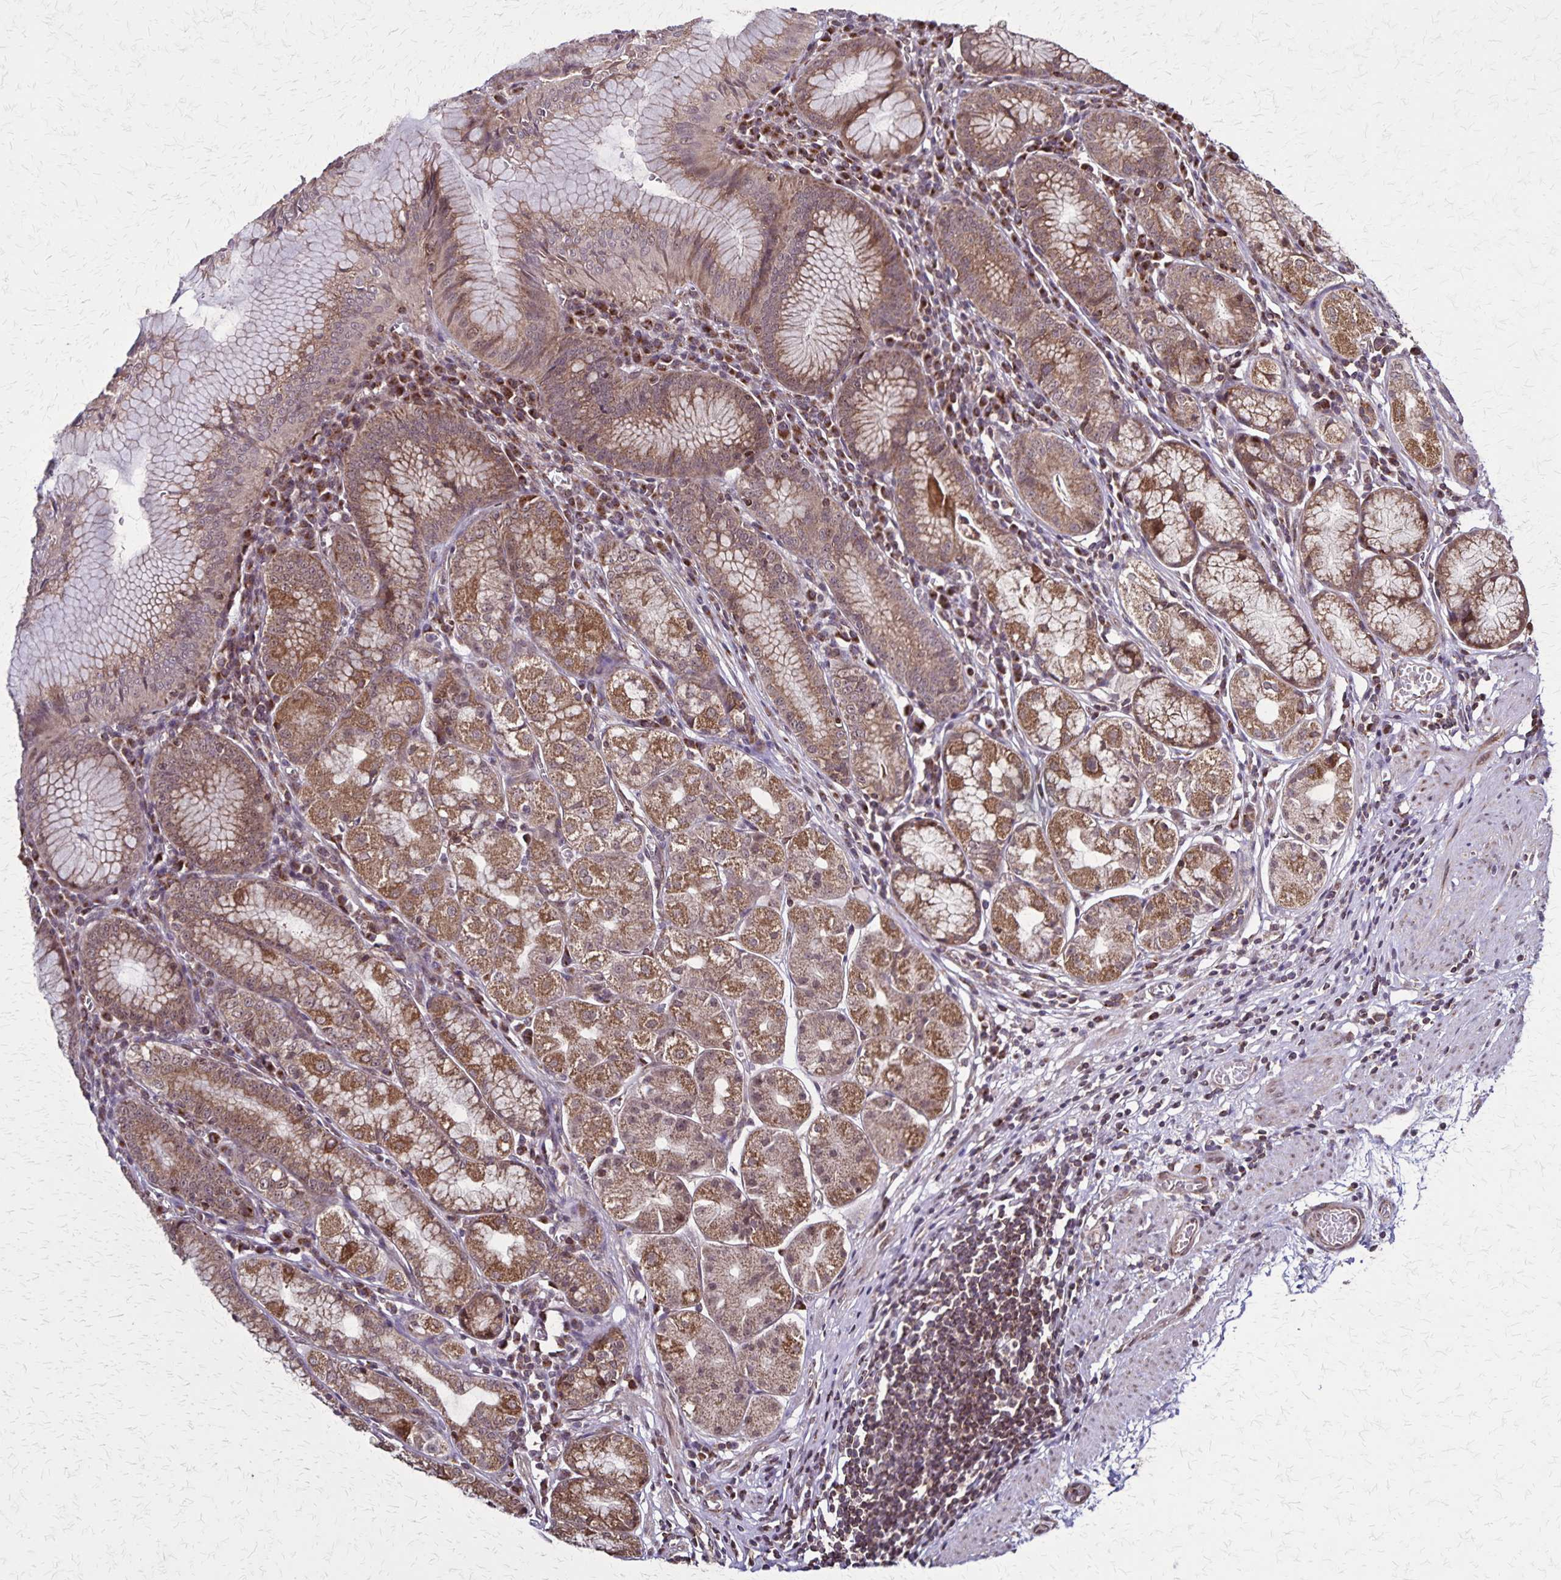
{"staining": {"intensity": "moderate", "quantity": ">75%", "location": "cytoplasmic/membranous,nuclear"}, "tissue": "stomach", "cell_type": "Glandular cells", "image_type": "normal", "snomed": [{"axis": "morphology", "description": "Normal tissue, NOS"}, {"axis": "topography", "description": "Stomach"}], "caption": "The photomicrograph exhibits a brown stain indicating the presence of a protein in the cytoplasmic/membranous,nuclear of glandular cells in stomach.", "gene": "NFS1", "patient": {"sex": "male", "age": 55}}